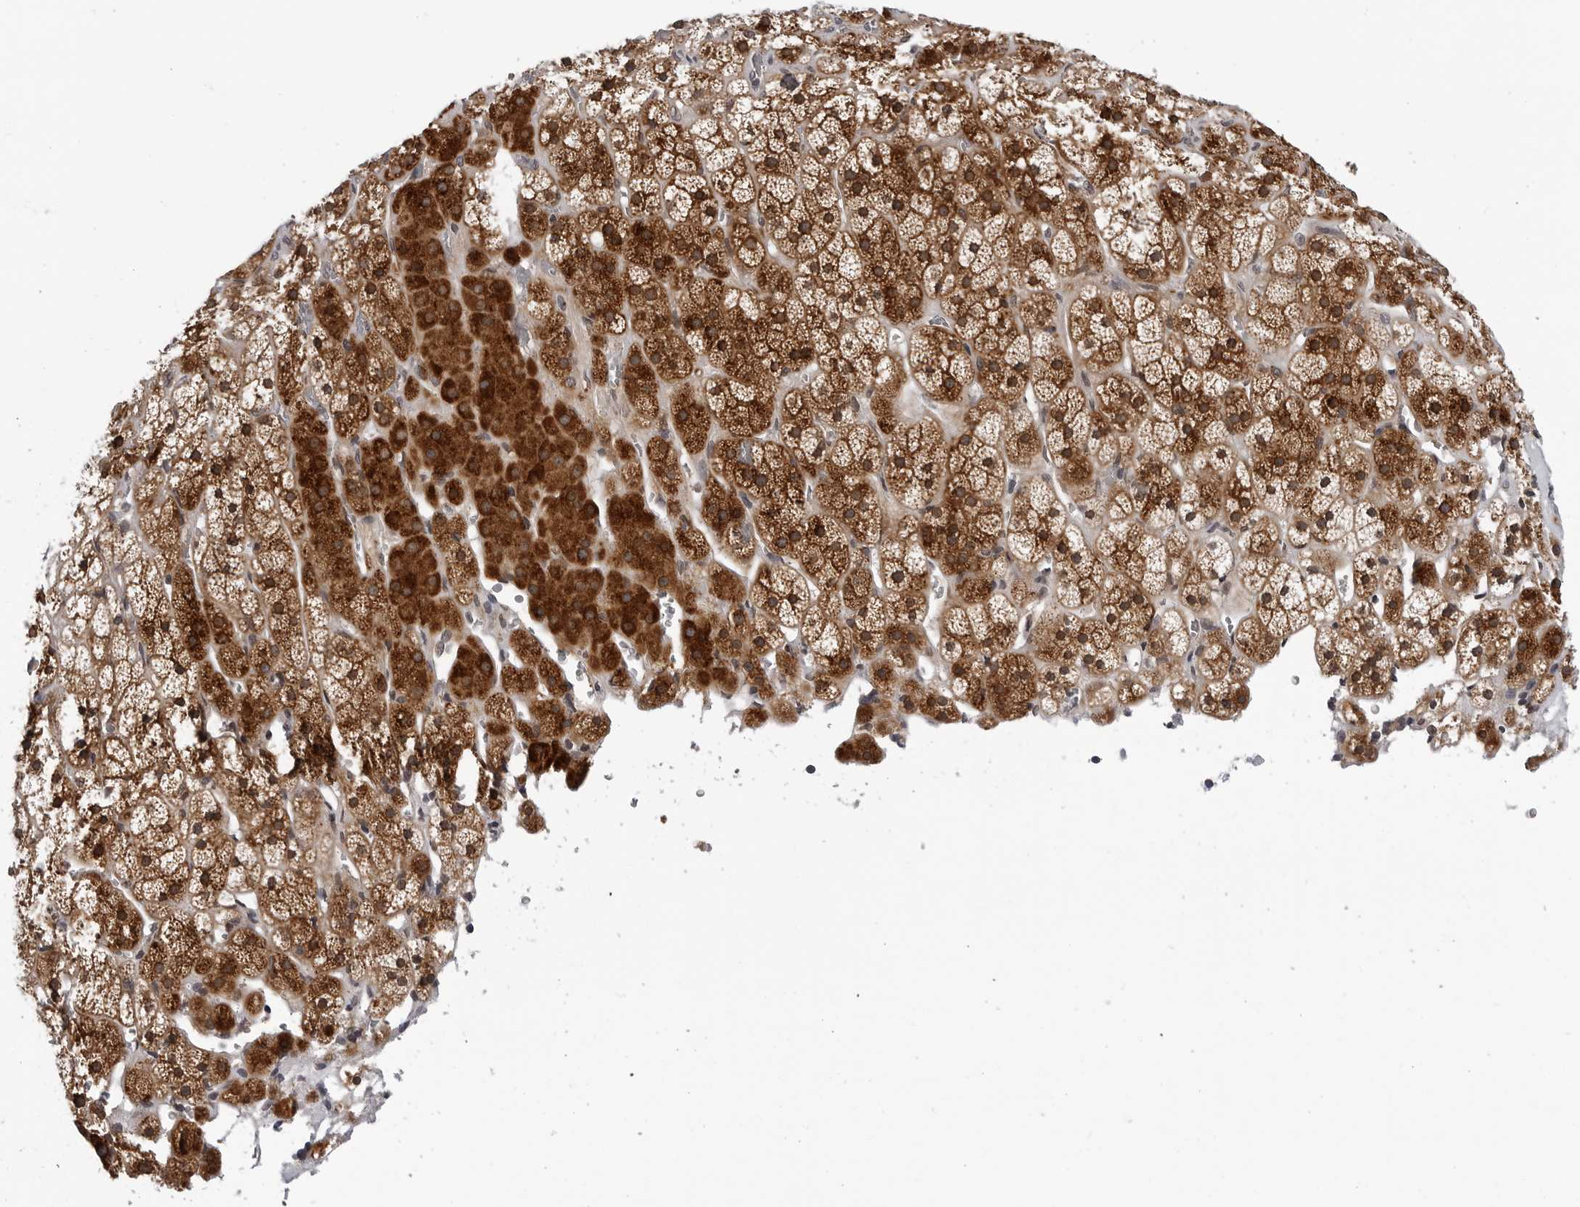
{"staining": {"intensity": "strong", "quantity": ">75%", "location": "cytoplasmic/membranous"}, "tissue": "adrenal gland", "cell_type": "Glandular cells", "image_type": "normal", "snomed": [{"axis": "morphology", "description": "Normal tissue, NOS"}, {"axis": "topography", "description": "Adrenal gland"}], "caption": "Human adrenal gland stained with a brown dye reveals strong cytoplasmic/membranous positive staining in approximately >75% of glandular cells.", "gene": "KIAA1614", "patient": {"sex": "male", "age": 57}}